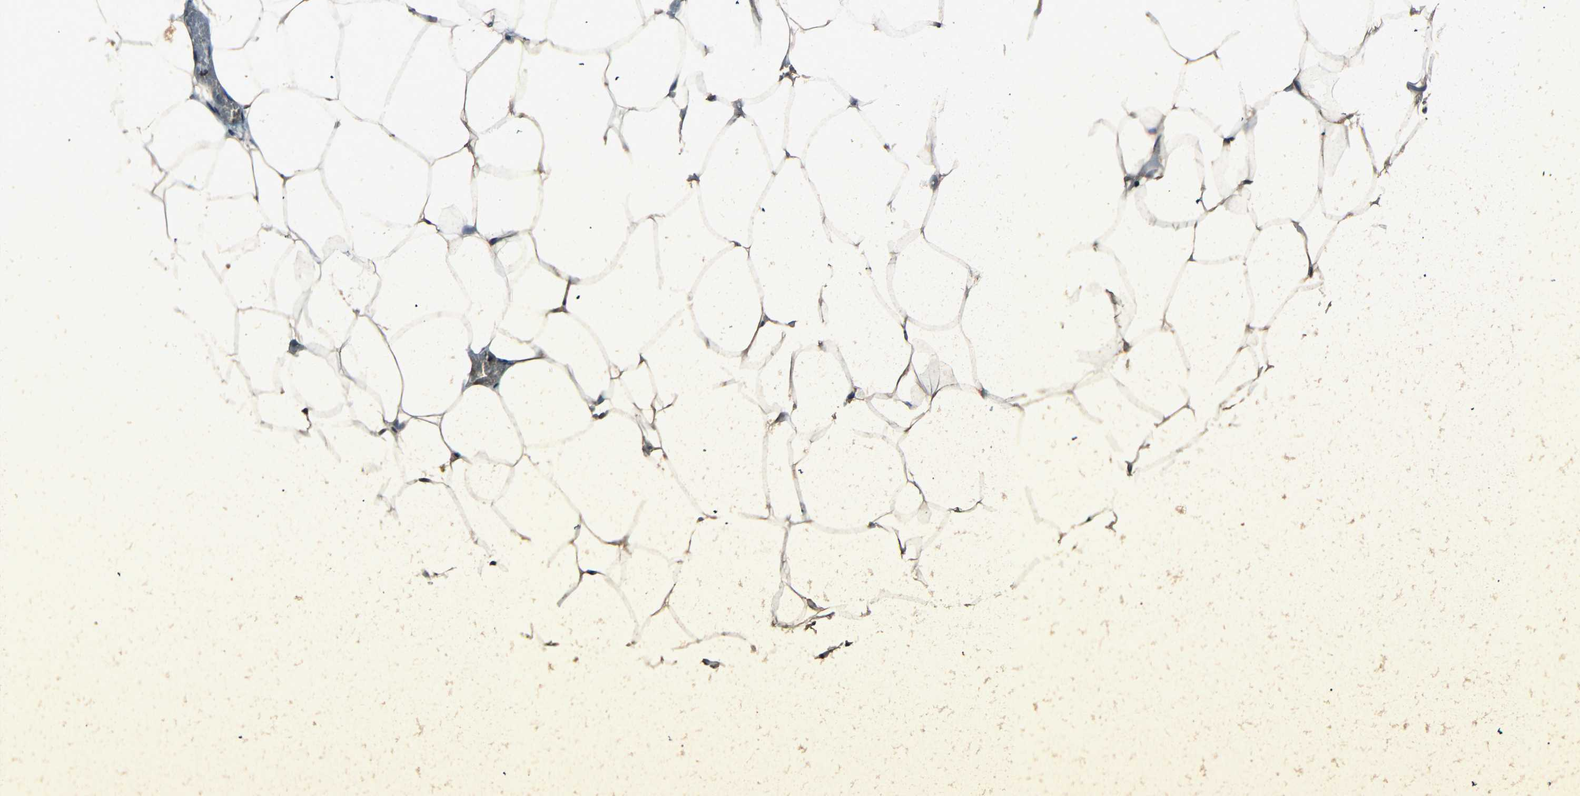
{"staining": {"intensity": "moderate", "quantity": ">75%", "location": "cytoplasmic/membranous"}, "tissue": "adipose tissue", "cell_type": "Adipocytes", "image_type": "normal", "snomed": [{"axis": "morphology", "description": "Normal tissue, NOS"}, {"axis": "topography", "description": "Breast"}, {"axis": "topography", "description": "Adipose tissue"}], "caption": "High-magnification brightfield microscopy of benign adipose tissue stained with DAB (brown) and counterstained with hematoxylin (blue). adipocytes exhibit moderate cytoplasmic/membranous staining is appreciated in about>75% of cells. (DAB (3,3'-diaminobenzidine) IHC, brown staining for protein, blue staining for nuclei).", "gene": "SLA", "patient": {"sex": "female", "age": 25}}